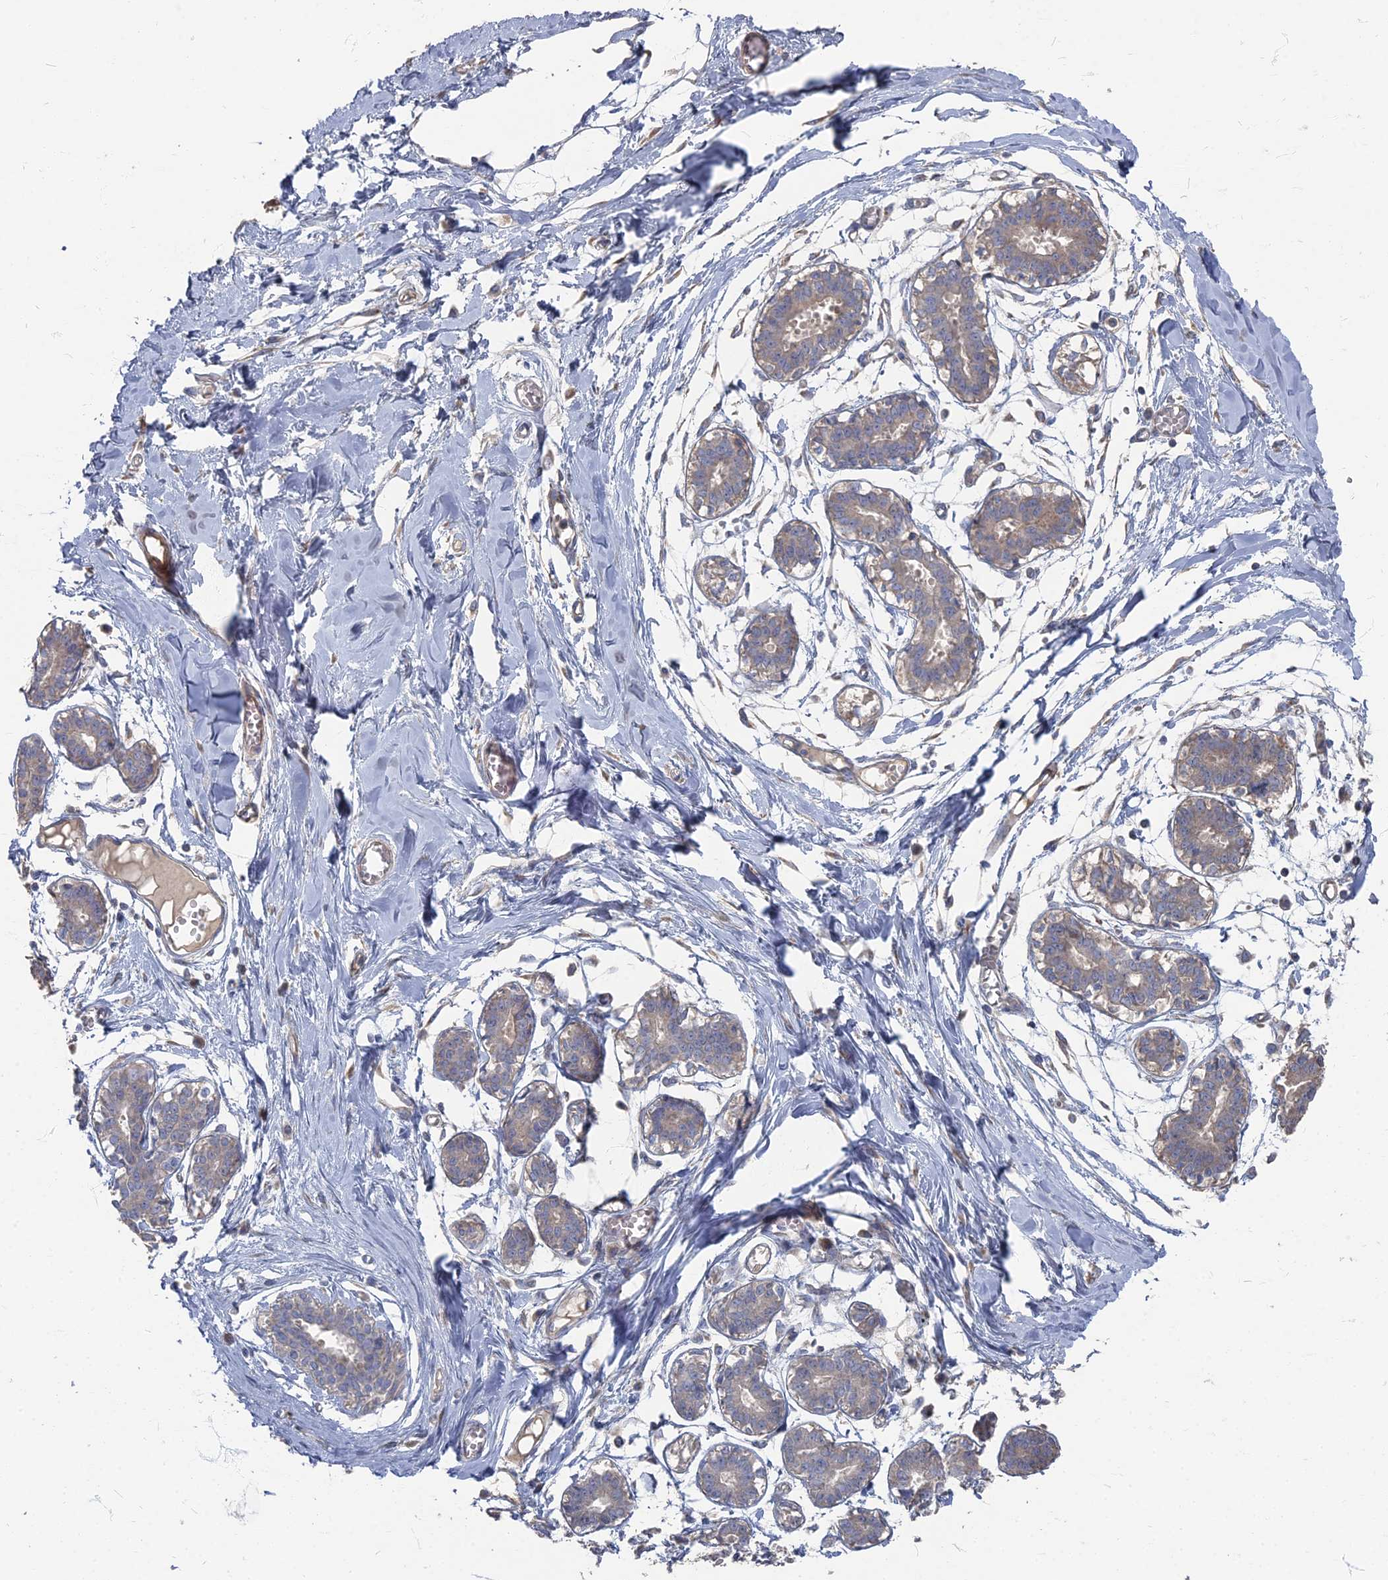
{"staining": {"intensity": "negative", "quantity": "none", "location": "none"}, "tissue": "breast", "cell_type": "Adipocytes", "image_type": "normal", "snomed": [{"axis": "morphology", "description": "Normal tissue, NOS"}, {"axis": "topography", "description": "Breast"}], "caption": "Breast stained for a protein using immunohistochemistry (IHC) reveals no expression adipocytes.", "gene": "TMEM128", "patient": {"sex": "female", "age": 27}}